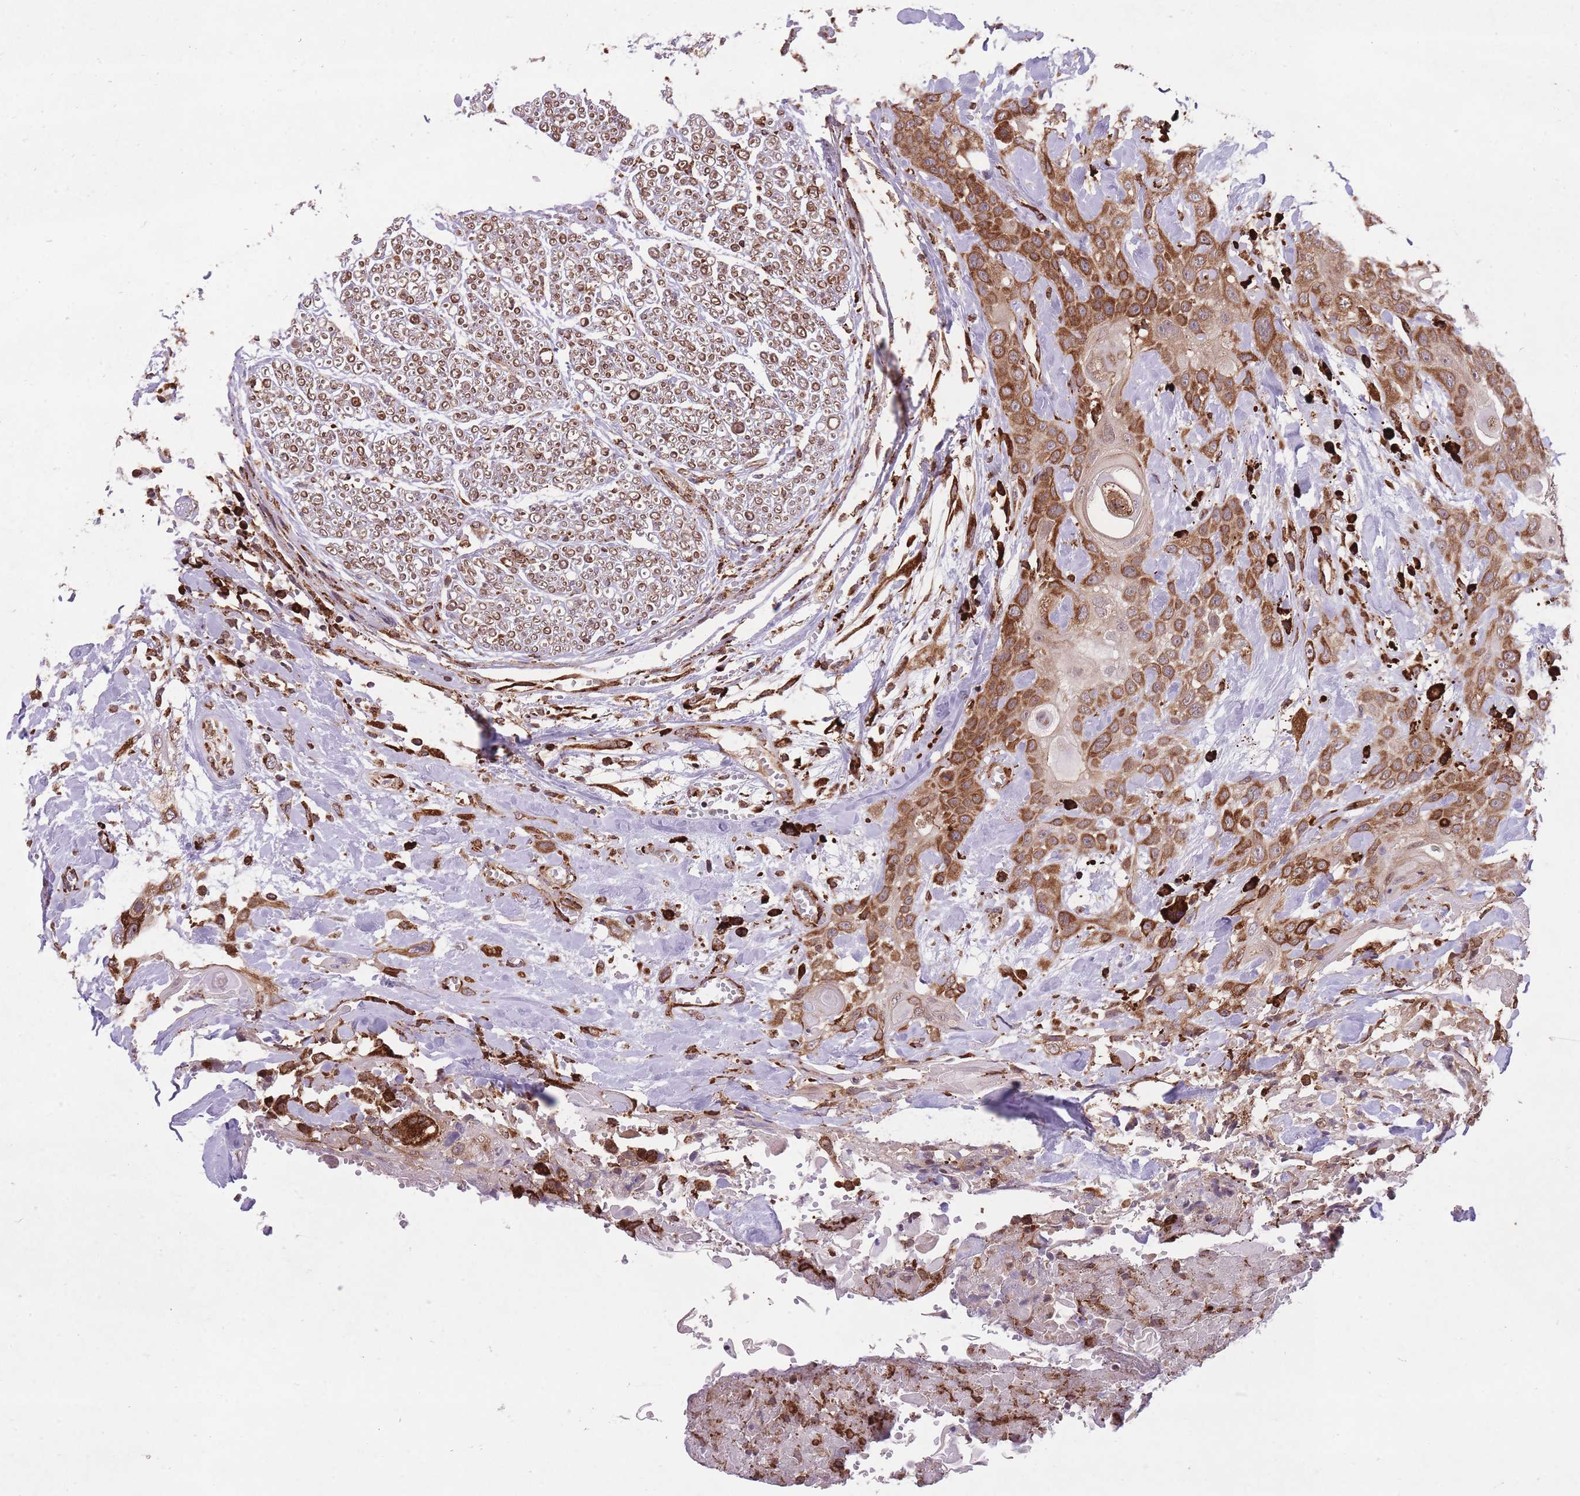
{"staining": {"intensity": "moderate", "quantity": "25%-75%", "location": "cytoplasmic/membranous"}, "tissue": "head and neck cancer", "cell_type": "Tumor cells", "image_type": "cancer", "snomed": [{"axis": "morphology", "description": "Squamous cell carcinoma, NOS"}, {"axis": "topography", "description": "Head-Neck"}], "caption": "IHC (DAB) staining of human squamous cell carcinoma (head and neck) shows moderate cytoplasmic/membranous protein expression in about 25%-75% of tumor cells.", "gene": "TTLL3", "patient": {"sex": "female", "age": 43}}